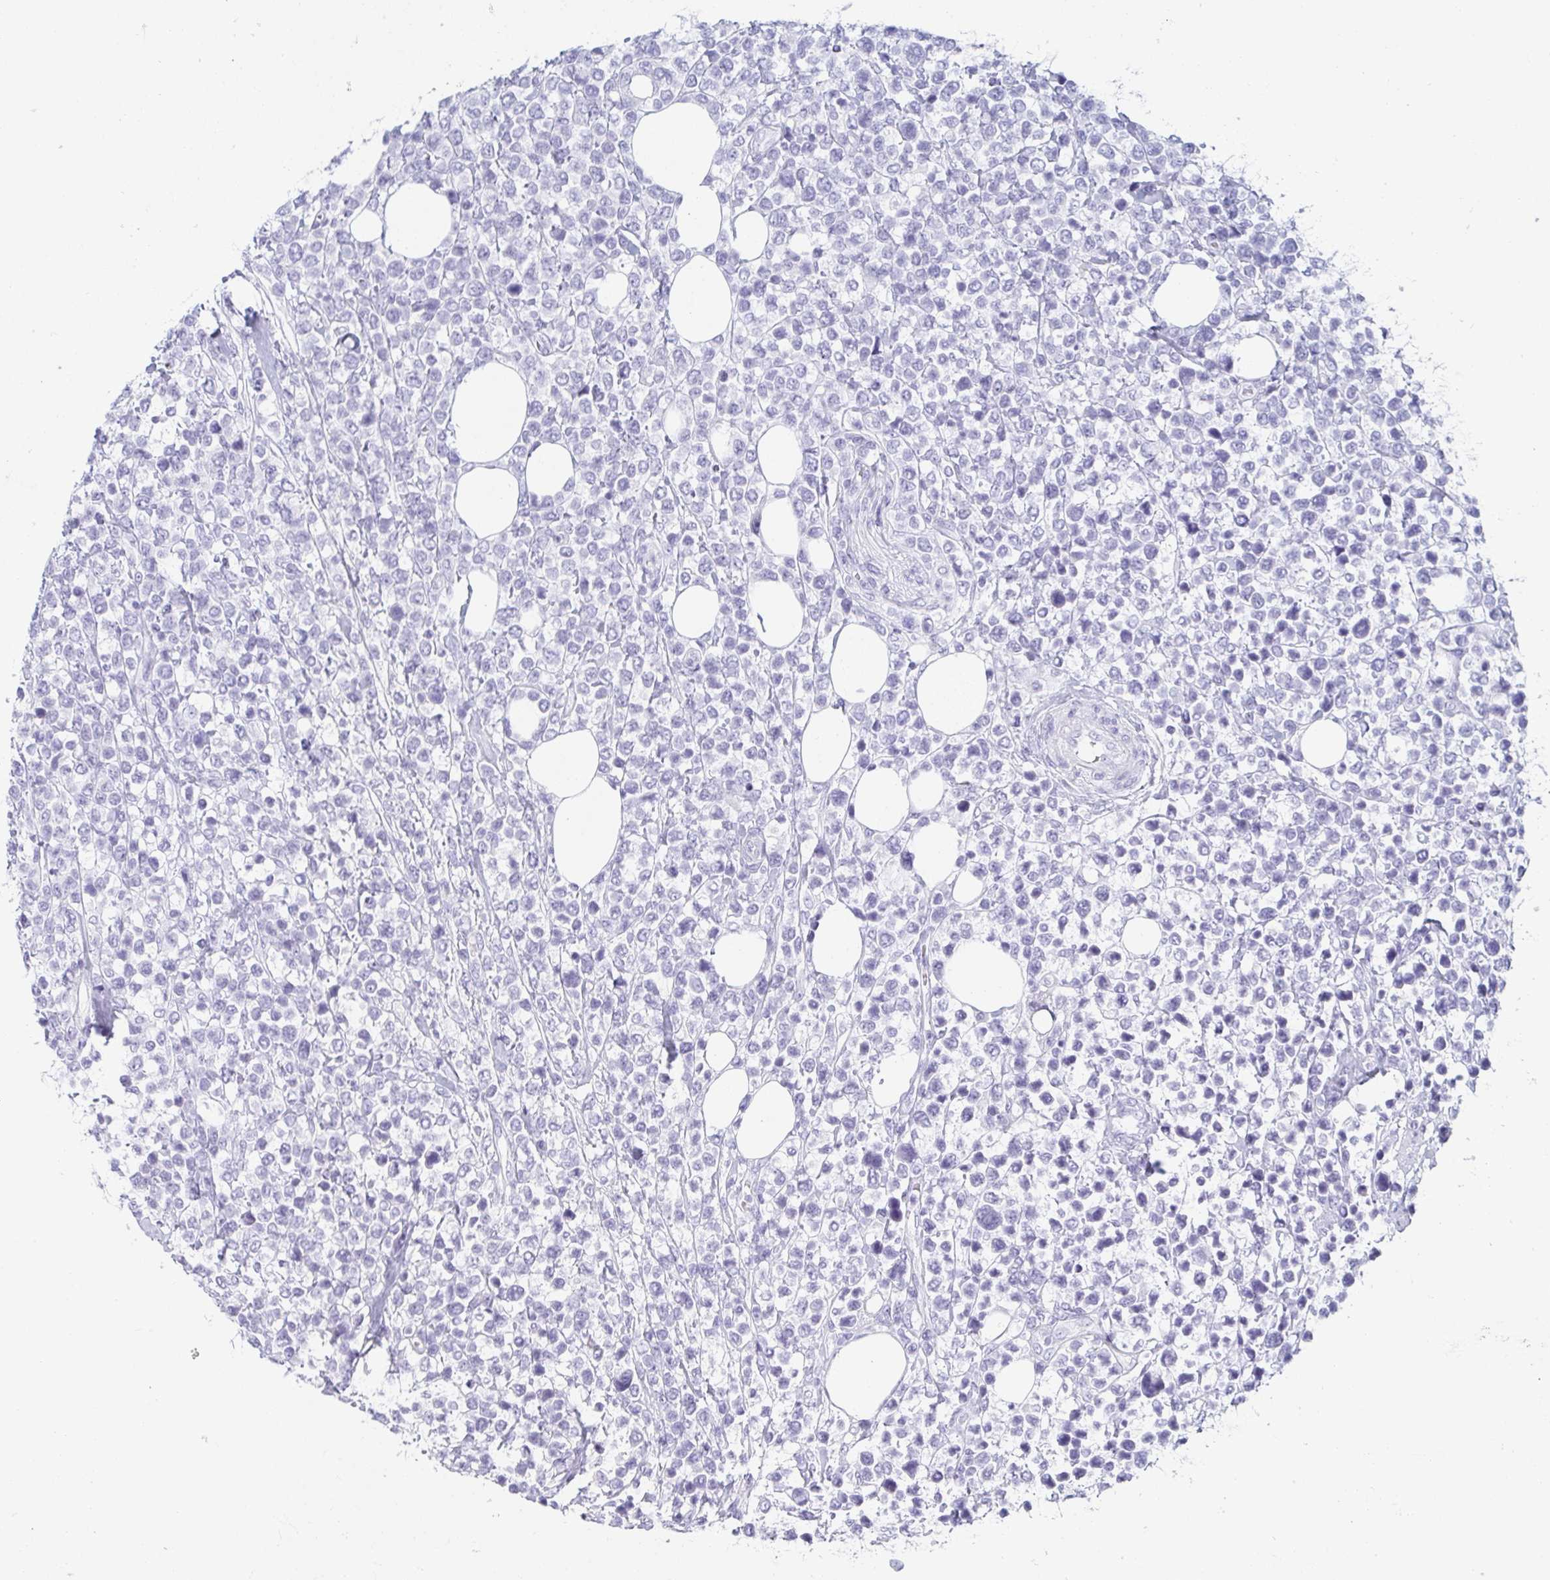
{"staining": {"intensity": "negative", "quantity": "none", "location": "none"}, "tissue": "lymphoma", "cell_type": "Tumor cells", "image_type": "cancer", "snomed": [{"axis": "morphology", "description": "Malignant lymphoma, non-Hodgkin's type, High grade"}, {"axis": "topography", "description": "Soft tissue"}], "caption": "Immunohistochemistry micrograph of neoplastic tissue: lymphoma stained with DAB reveals no significant protein expression in tumor cells.", "gene": "ZG16B", "patient": {"sex": "female", "age": 56}}